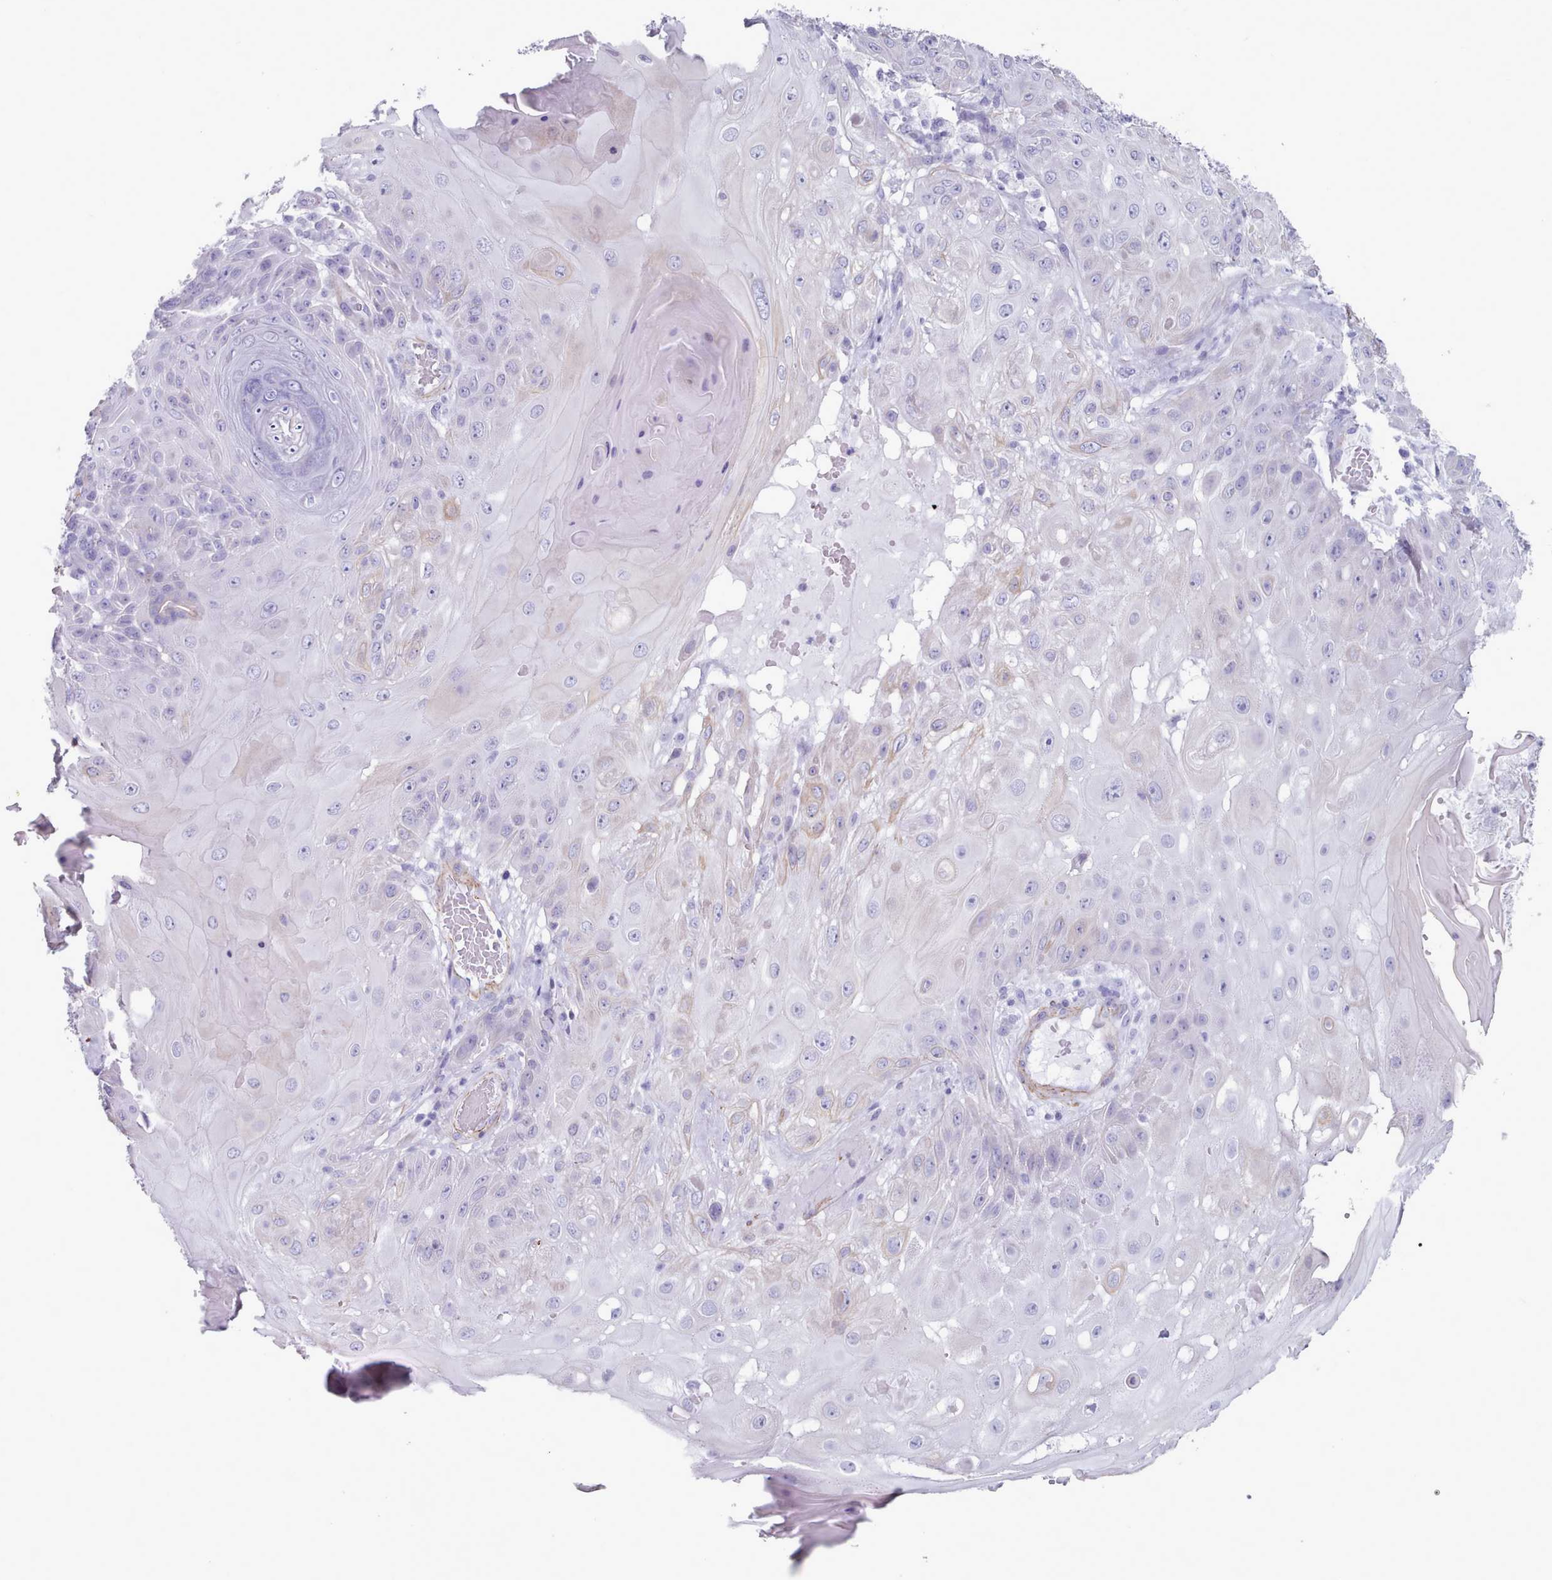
{"staining": {"intensity": "negative", "quantity": "none", "location": "none"}, "tissue": "skin cancer", "cell_type": "Tumor cells", "image_type": "cancer", "snomed": [{"axis": "morphology", "description": "Normal tissue, NOS"}, {"axis": "morphology", "description": "Squamous cell carcinoma, NOS"}, {"axis": "topography", "description": "Skin"}, {"axis": "topography", "description": "Cartilage tissue"}], "caption": "A micrograph of skin cancer stained for a protein reveals no brown staining in tumor cells.", "gene": "FPGS", "patient": {"sex": "female", "age": 79}}